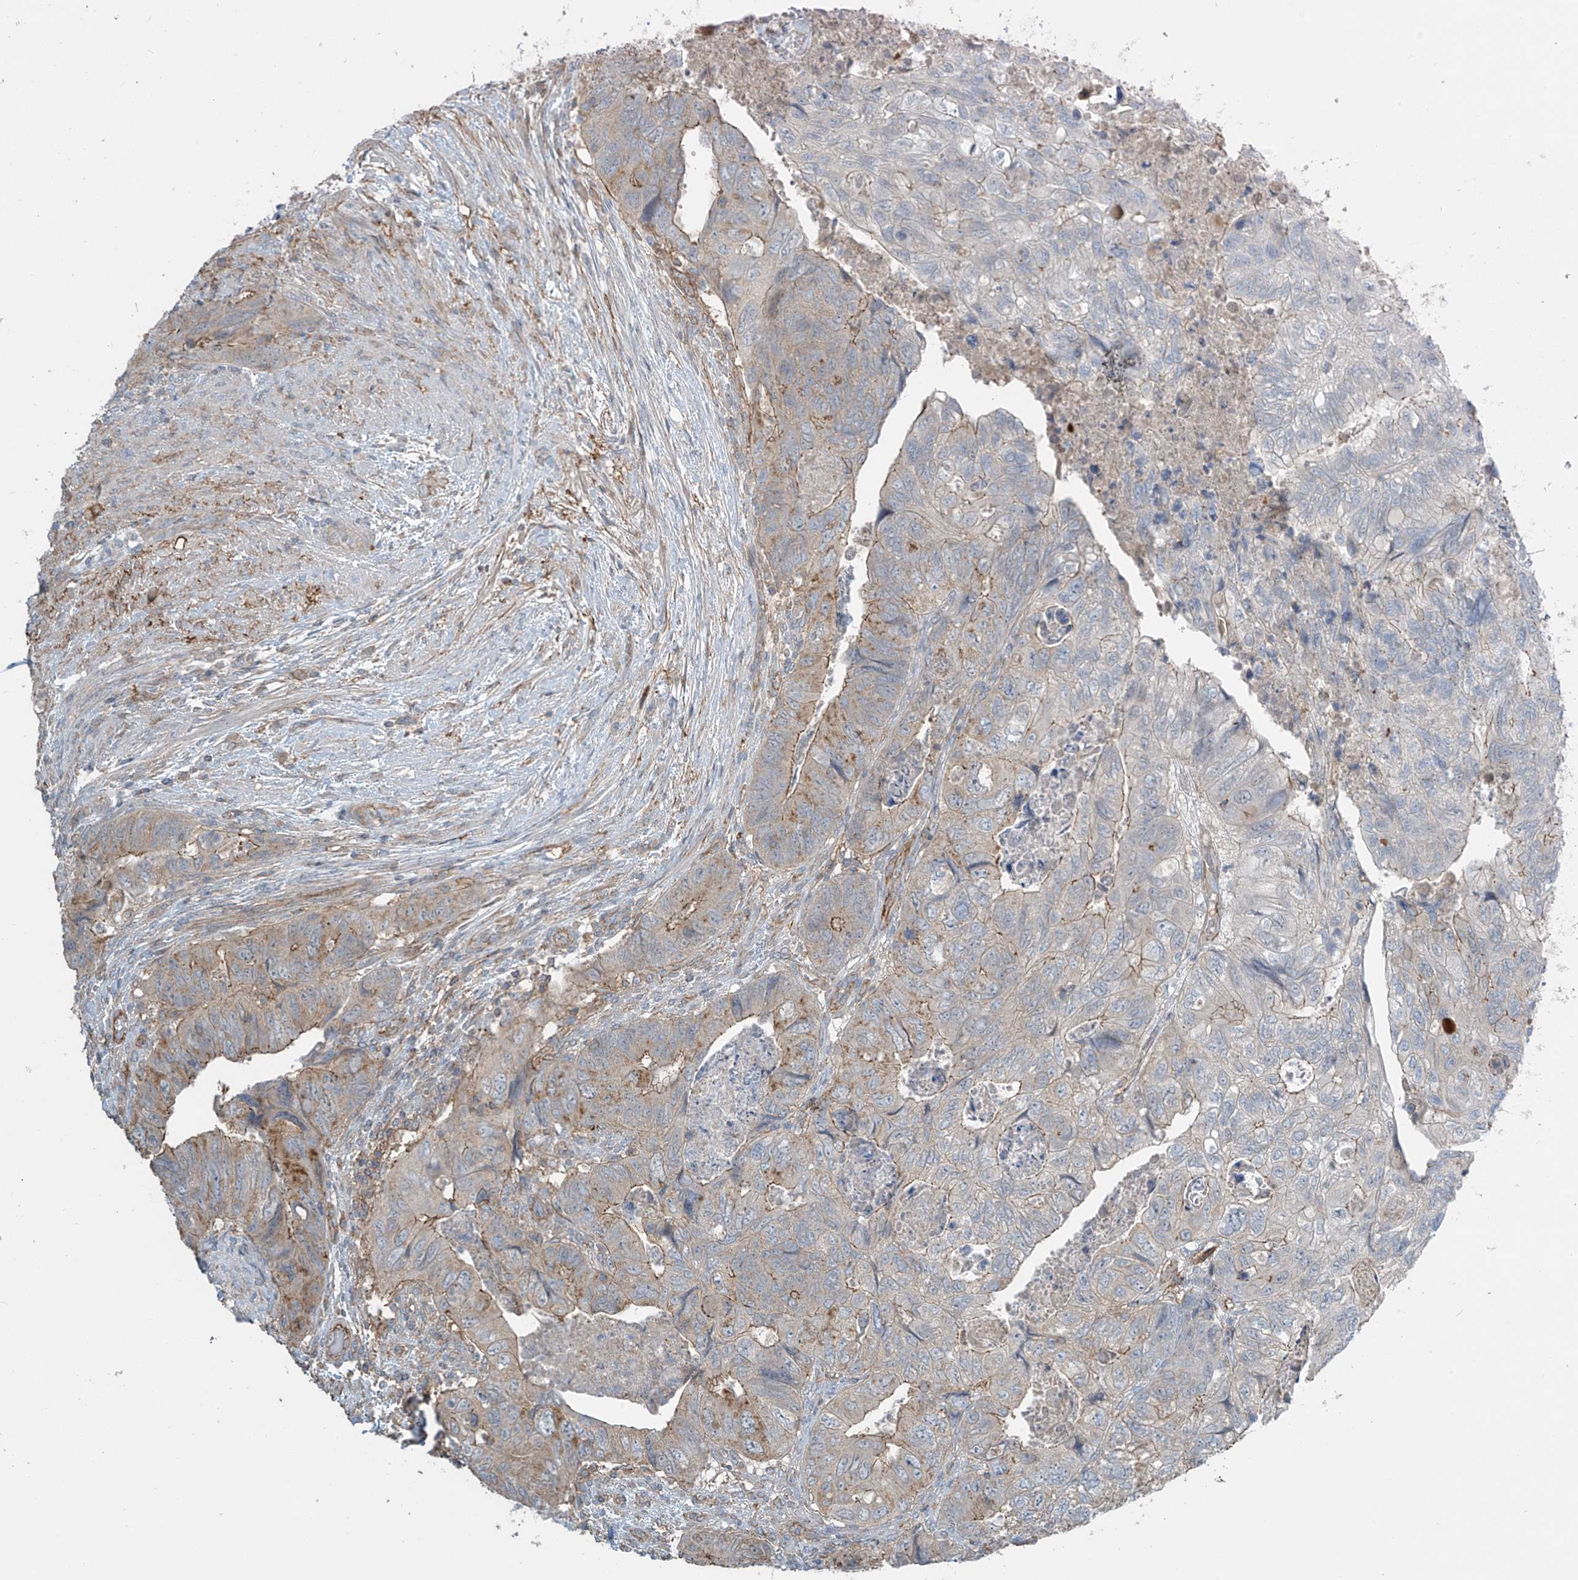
{"staining": {"intensity": "weak", "quantity": "25%-75%", "location": "cytoplasmic/membranous"}, "tissue": "colorectal cancer", "cell_type": "Tumor cells", "image_type": "cancer", "snomed": [{"axis": "morphology", "description": "Adenocarcinoma, NOS"}, {"axis": "topography", "description": "Rectum"}], "caption": "Colorectal cancer stained with immunohistochemistry (IHC) reveals weak cytoplasmic/membranous expression in about 25%-75% of tumor cells. Using DAB (3,3'-diaminobenzidine) (brown) and hematoxylin (blue) stains, captured at high magnification using brightfield microscopy.", "gene": "SLC9A2", "patient": {"sex": "male", "age": 63}}